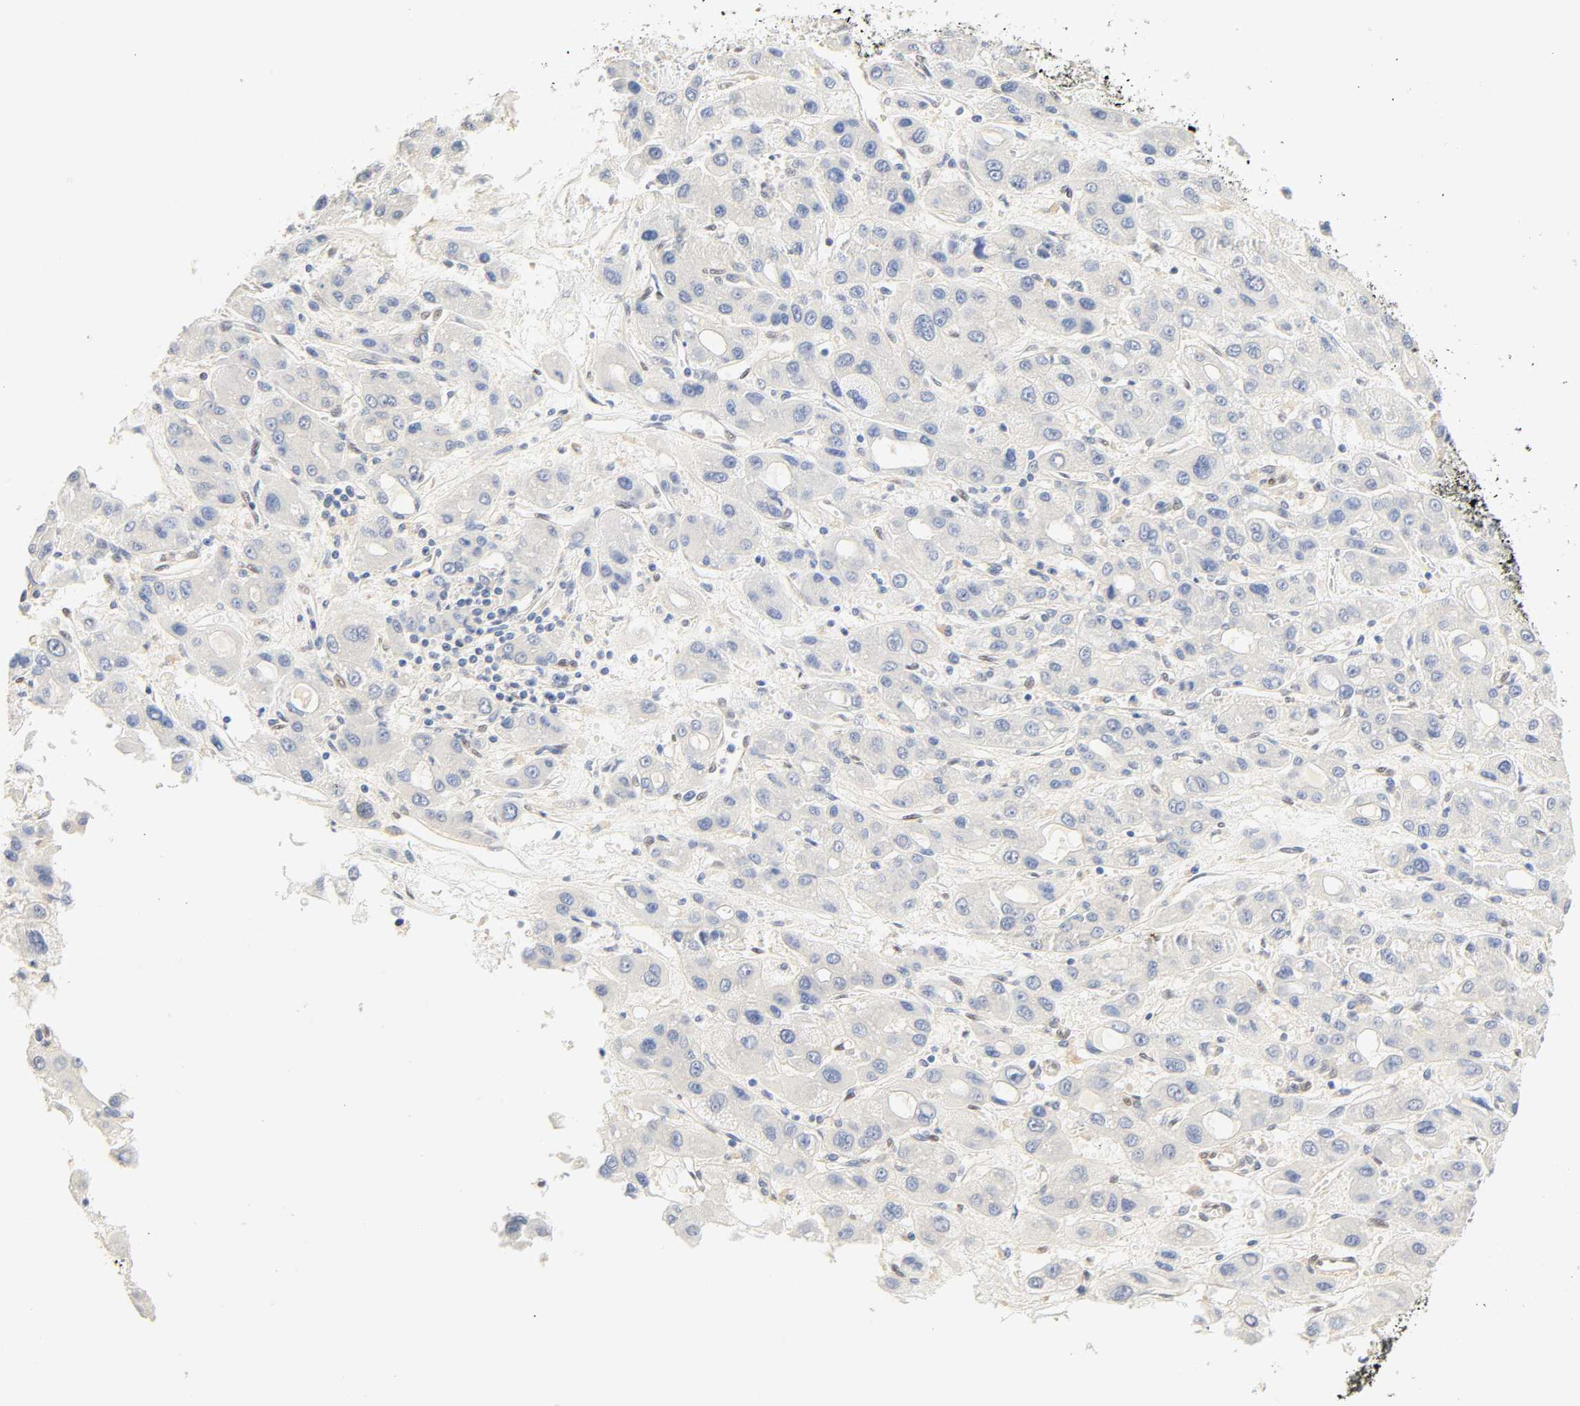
{"staining": {"intensity": "negative", "quantity": "none", "location": "none"}, "tissue": "liver cancer", "cell_type": "Tumor cells", "image_type": "cancer", "snomed": [{"axis": "morphology", "description": "Carcinoma, Hepatocellular, NOS"}, {"axis": "topography", "description": "Liver"}], "caption": "Immunohistochemical staining of human hepatocellular carcinoma (liver) exhibits no significant positivity in tumor cells. (Immunohistochemistry (ihc), brightfield microscopy, high magnification).", "gene": "BORCS8-MEF2B", "patient": {"sex": "male", "age": 55}}